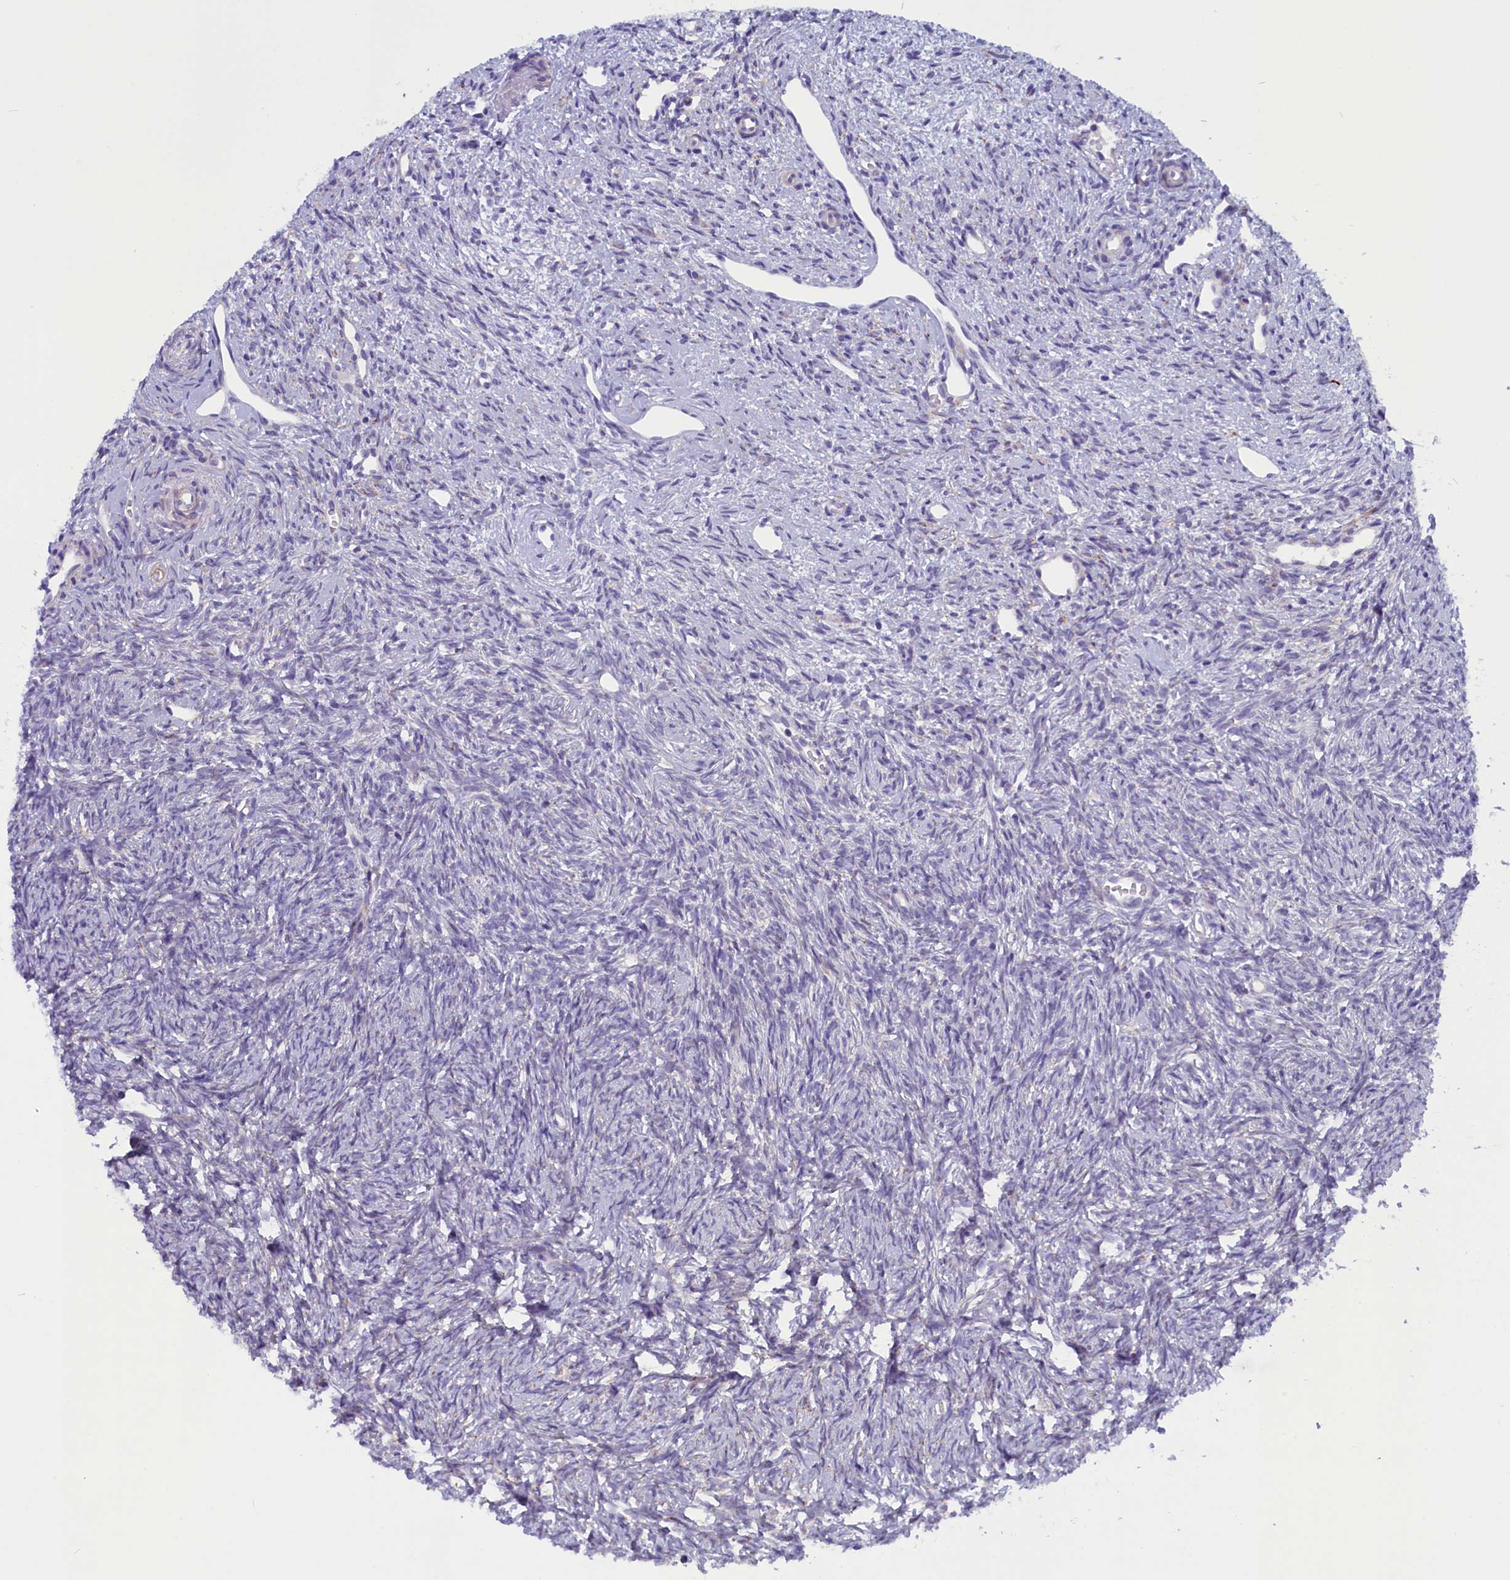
{"staining": {"intensity": "negative", "quantity": "none", "location": "none"}, "tissue": "ovary", "cell_type": "Follicle cells", "image_type": "normal", "snomed": [{"axis": "morphology", "description": "Normal tissue, NOS"}, {"axis": "topography", "description": "Ovary"}], "caption": "DAB immunohistochemical staining of normal ovary displays no significant positivity in follicle cells.", "gene": "RTTN", "patient": {"sex": "female", "age": 51}}